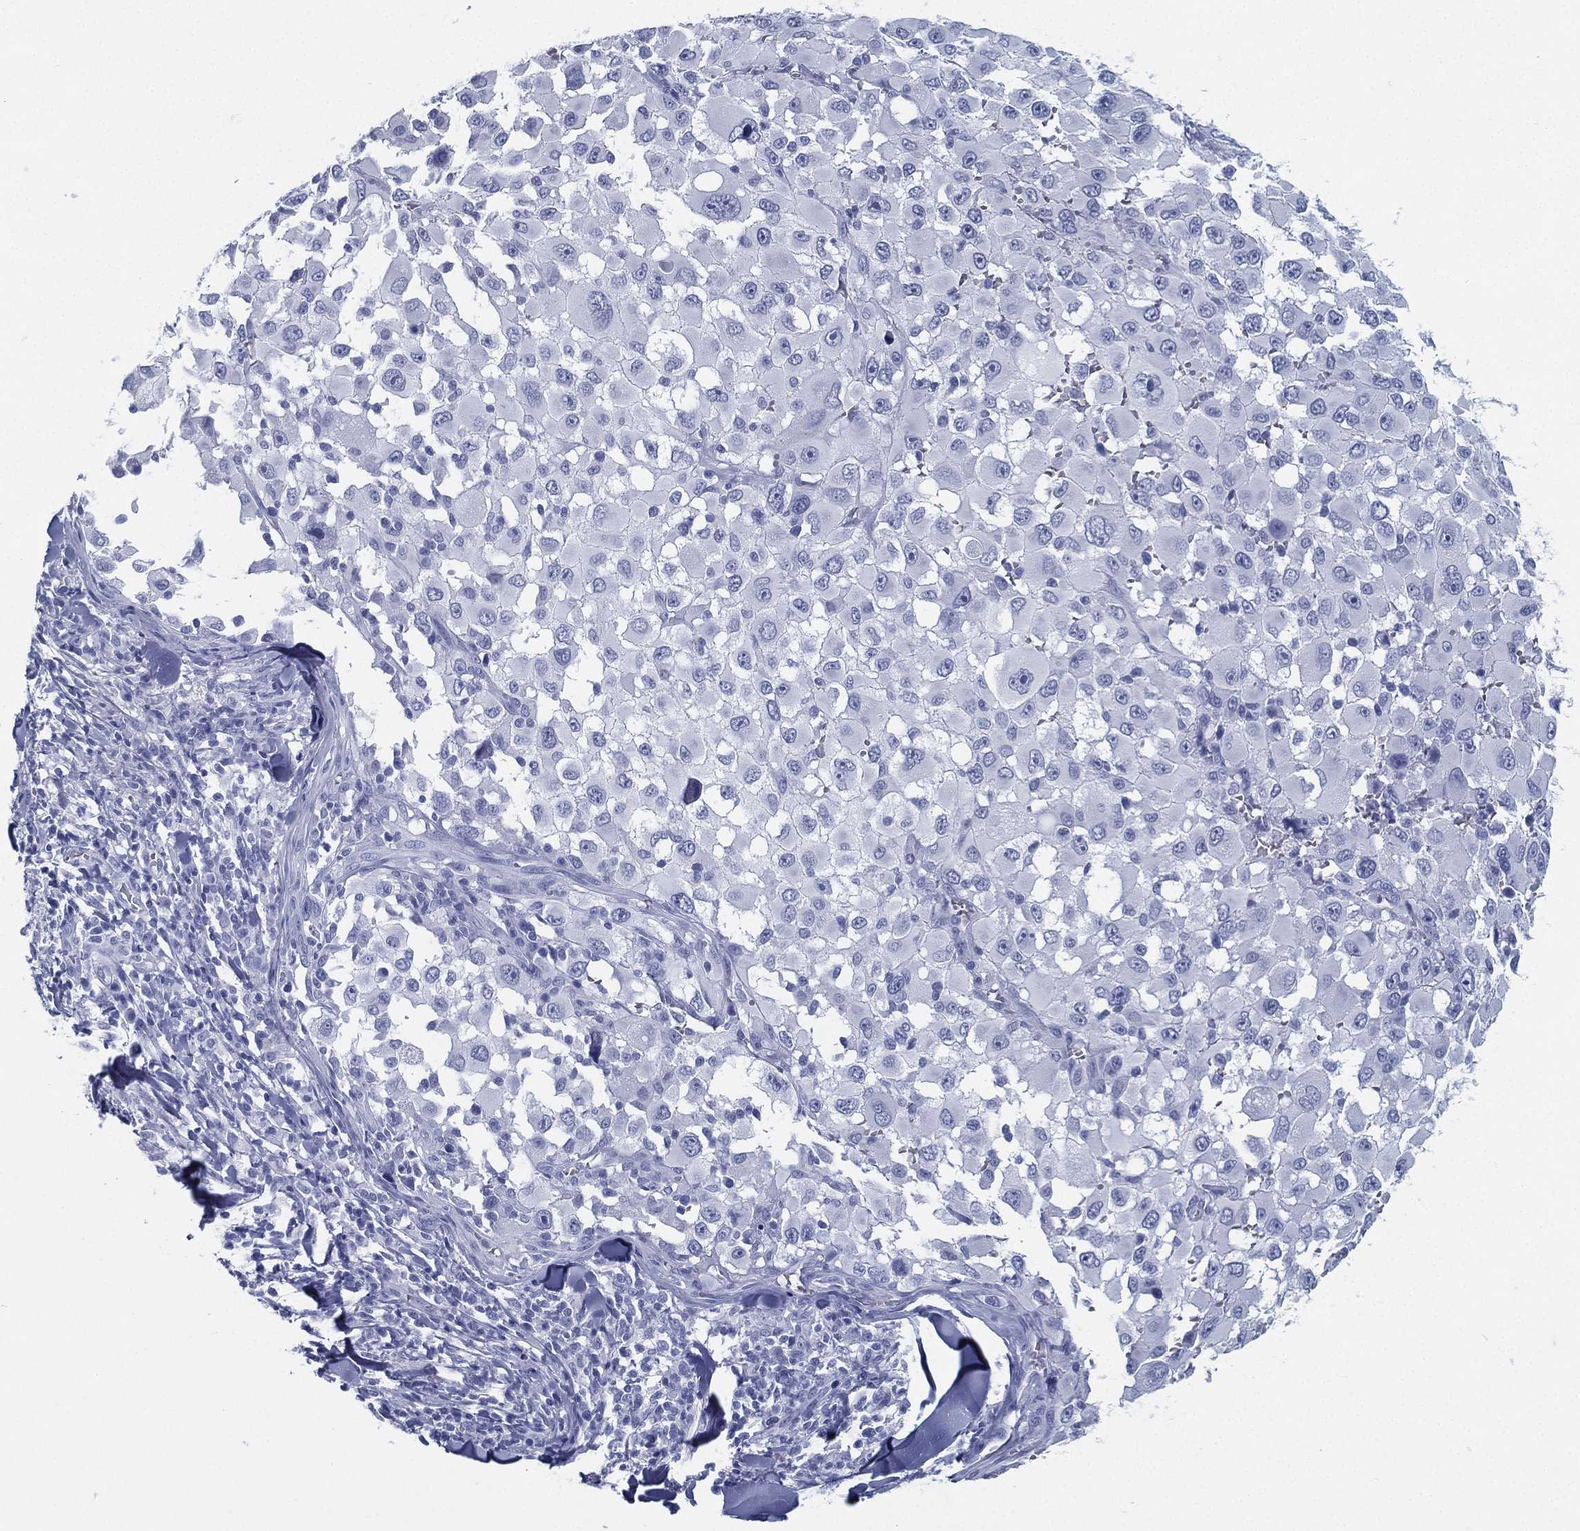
{"staining": {"intensity": "negative", "quantity": "none", "location": "none"}, "tissue": "melanoma", "cell_type": "Tumor cells", "image_type": "cancer", "snomed": [{"axis": "morphology", "description": "Malignant melanoma, Metastatic site"}, {"axis": "topography", "description": "Lymph node"}], "caption": "Human melanoma stained for a protein using IHC displays no positivity in tumor cells.", "gene": "ATP1B2", "patient": {"sex": "male", "age": 50}}